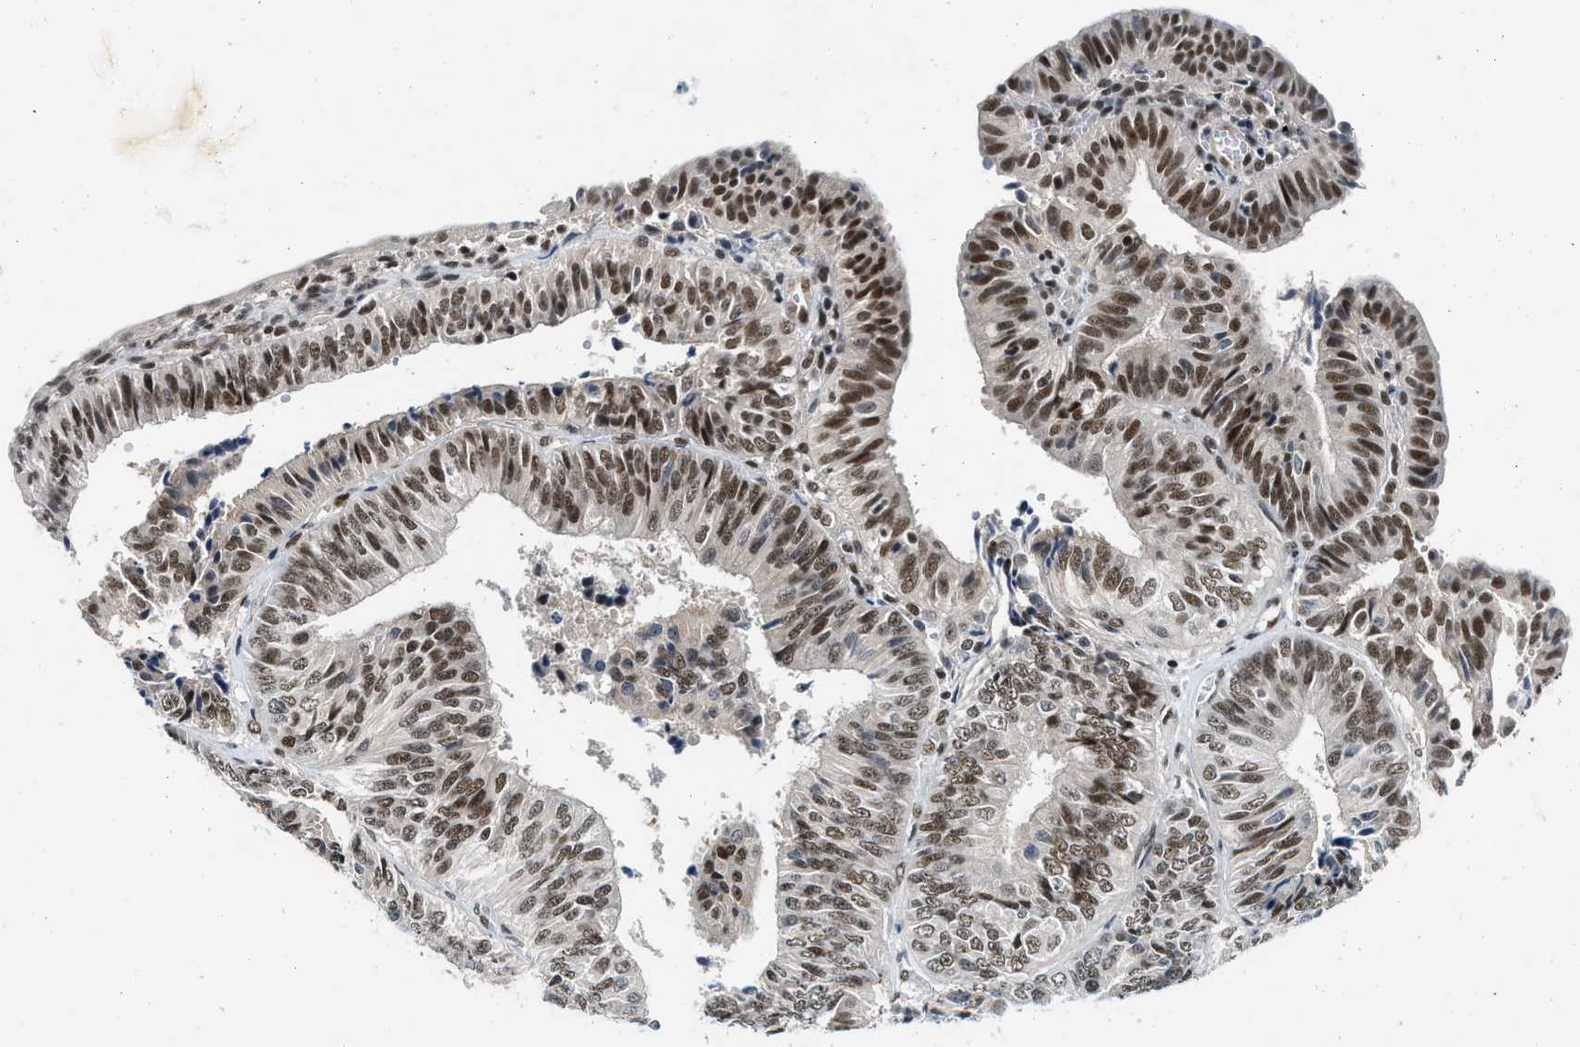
{"staining": {"intensity": "moderate", "quantity": ">75%", "location": "nuclear"}, "tissue": "endometrial cancer", "cell_type": "Tumor cells", "image_type": "cancer", "snomed": [{"axis": "morphology", "description": "Adenocarcinoma, NOS"}, {"axis": "topography", "description": "Endometrium"}], "caption": "Moderate nuclear expression for a protein is present in approximately >75% of tumor cells of adenocarcinoma (endometrial) using immunohistochemistry.", "gene": "NCOA1", "patient": {"sex": "female", "age": 58}}